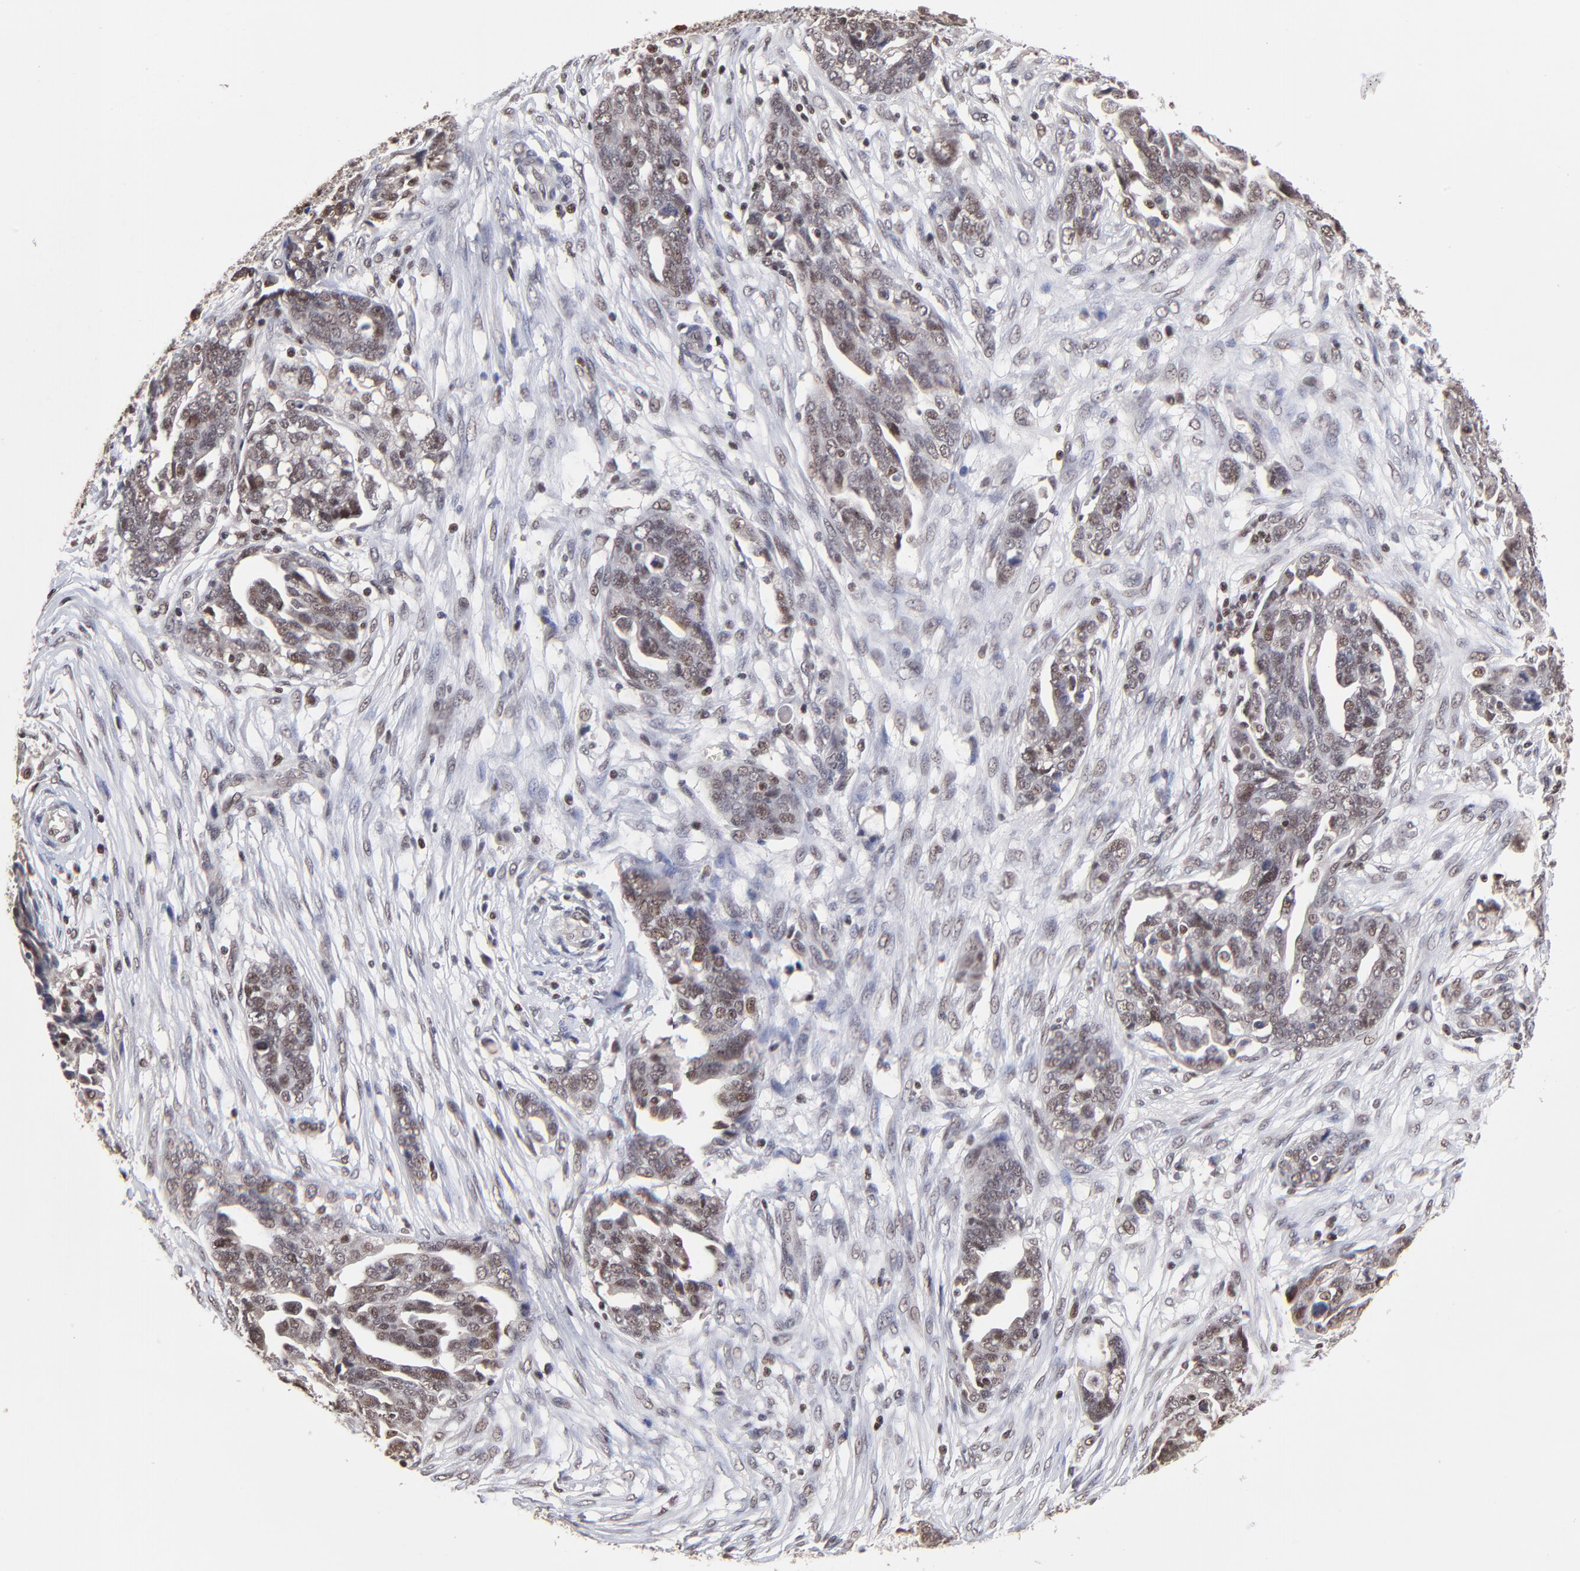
{"staining": {"intensity": "weak", "quantity": "25%-75%", "location": "nuclear"}, "tissue": "ovarian cancer", "cell_type": "Tumor cells", "image_type": "cancer", "snomed": [{"axis": "morphology", "description": "Normal tissue, NOS"}, {"axis": "morphology", "description": "Cystadenocarcinoma, serous, NOS"}, {"axis": "topography", "description": "Fallopian tube"}, {"axis": "topography", "description": "Ovary"}], "caption": "The histopathology image displays staining of ovarian cancer, revealing weak nuclear protein expression (brown color) within tumor cells.", "gene": "DSN1", "patient": {"sex": "female", "age": 56}}